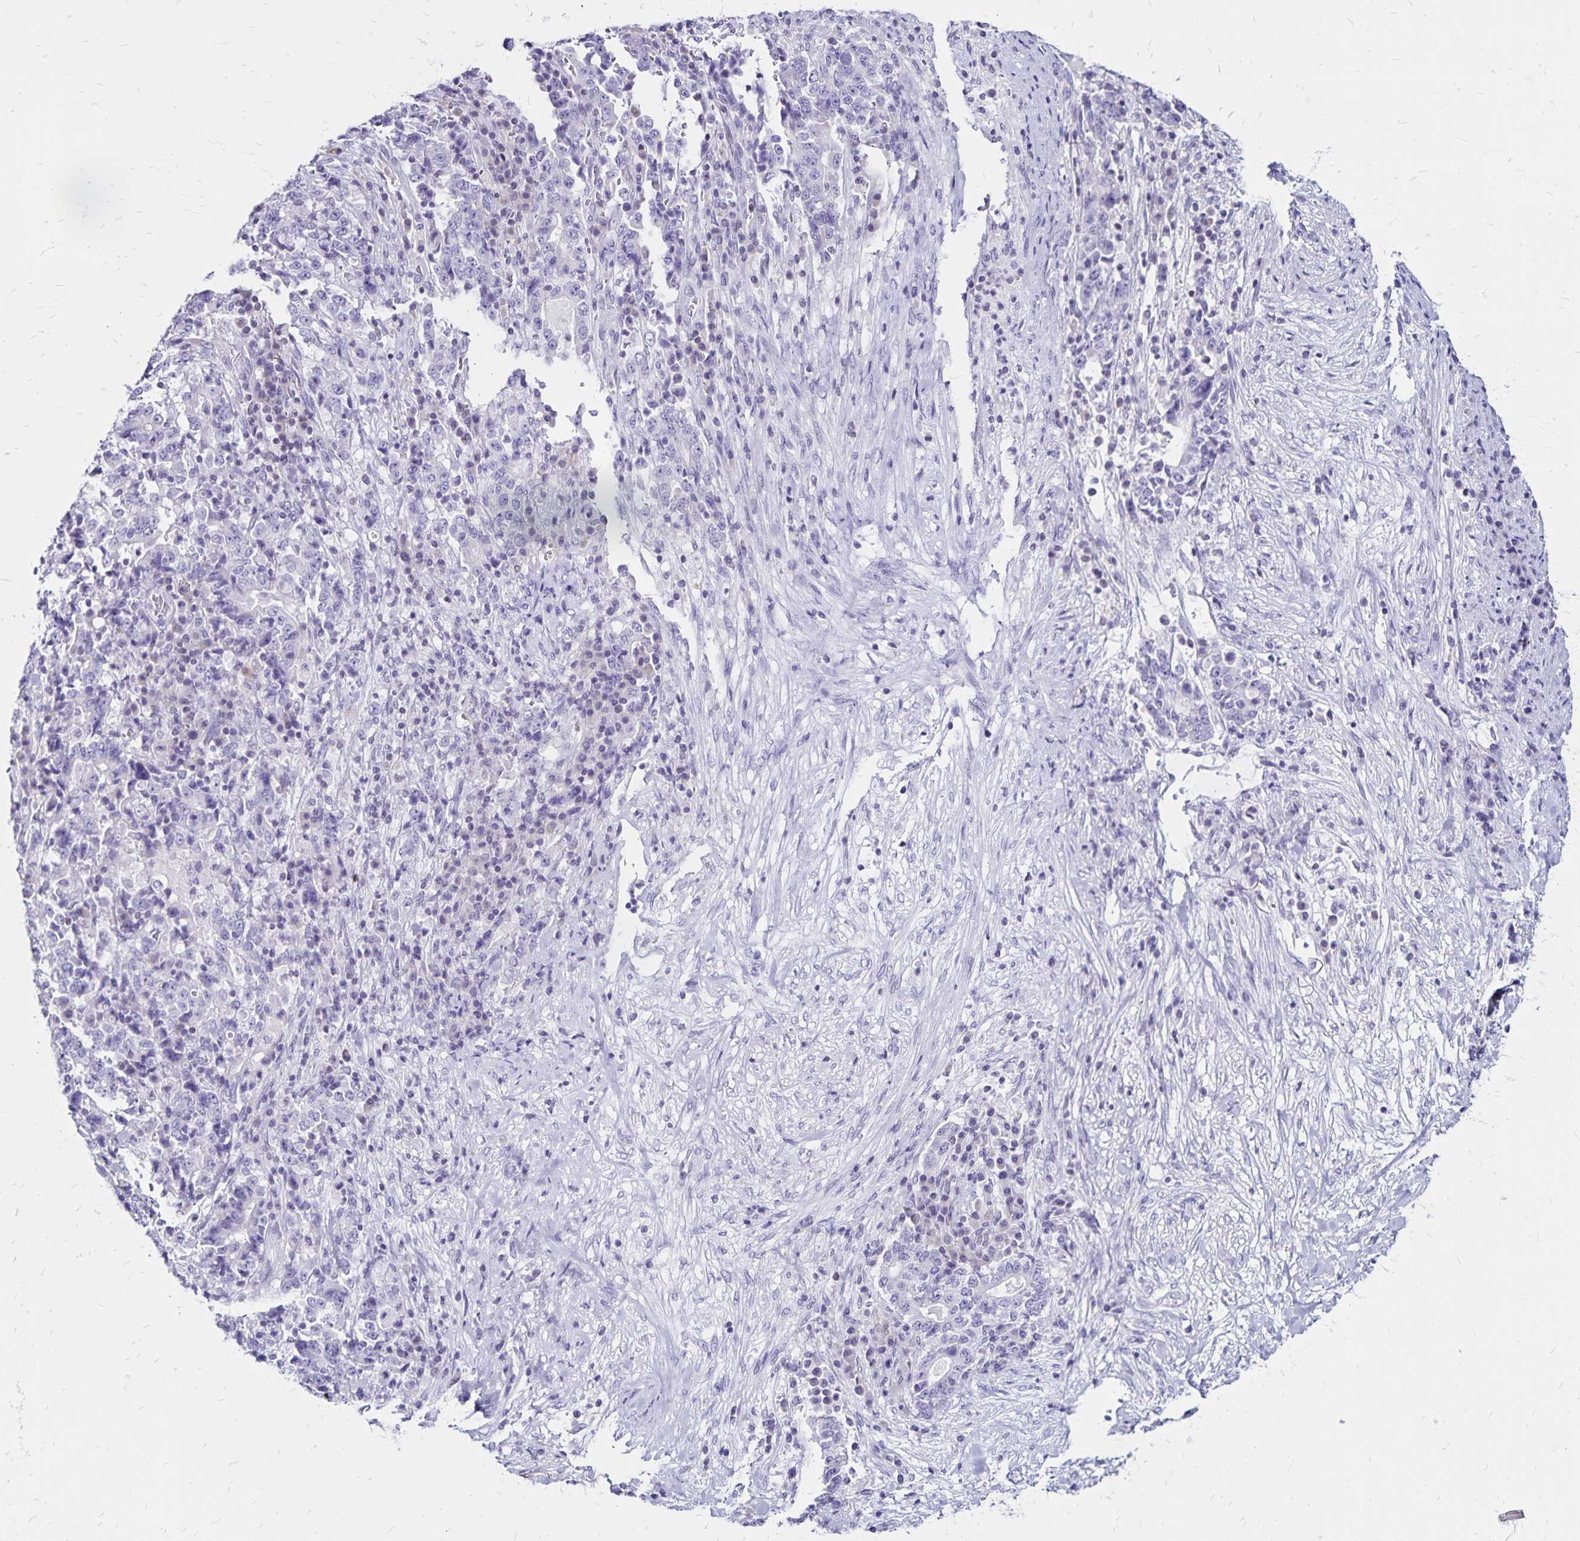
{"staining": {"intensity": "negative", "quantity": "none", "location": "none"}, "tissue": "stomach cancer", "cell_type": "Tumor cells", "image_type": "cancer", "snomed": [{"axis": "morphology", "description": "Normal tissue, NOS"}, {"axis": "morphology", "description": "Adenocarcinoma, NOS"}, {"axis": "topography", "description": "Stomach, upper"}, {"axis": "topography", "description": "Stomach"}], "caption": "High power microscopy histopathology image of an immunohistochemistry image of stomach cancer (adenocarcinoma), revealing no significant staining in tumor cells. (Brightfield microscopy of DAB immunohistochemistry at high magnification).", "gene": "IKZF1", "patient": {"sex": "male", "age": 59}}